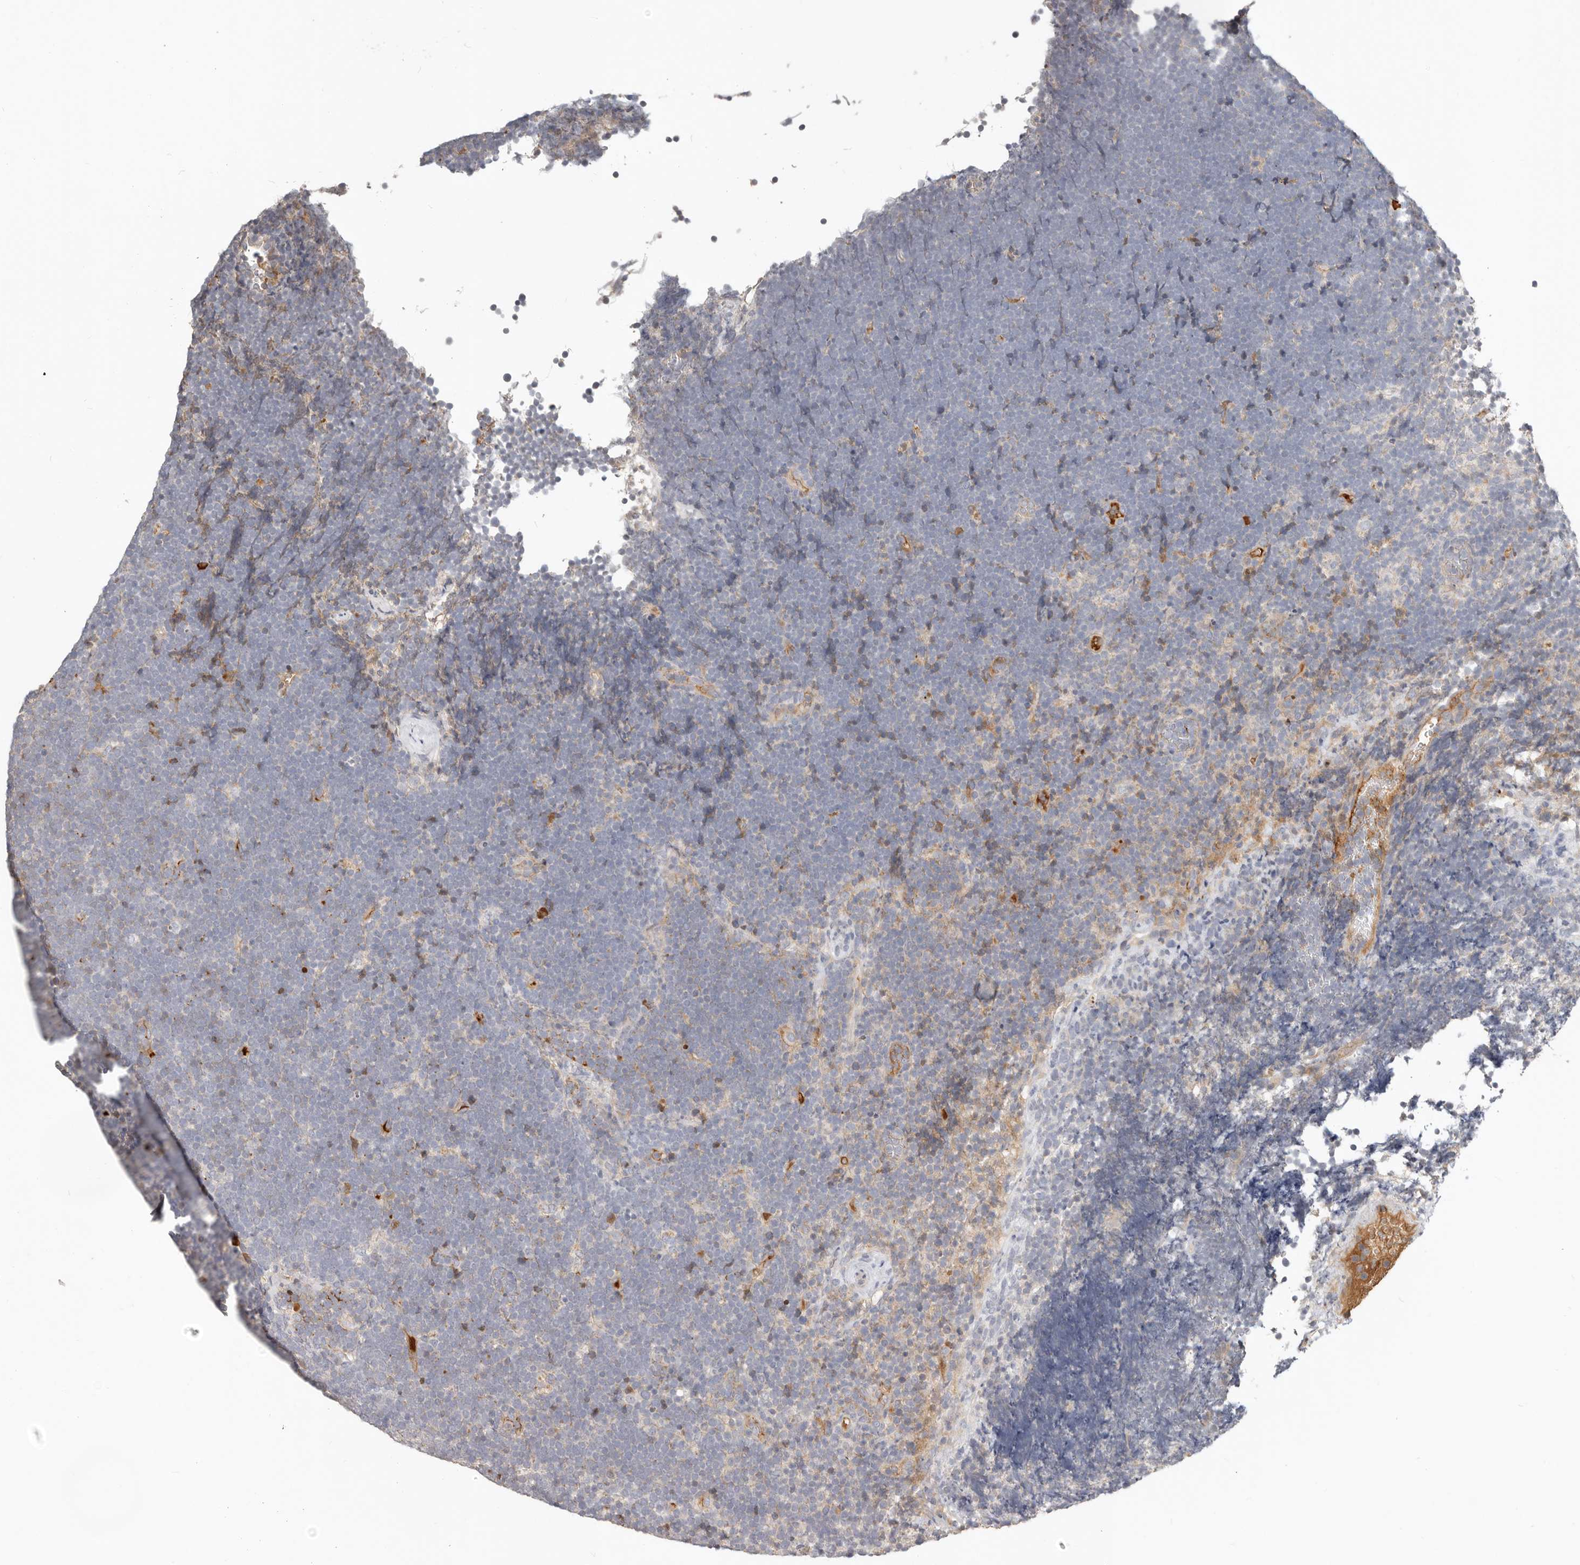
{"staining": {"intensity": "negative", "quantity": "none", "location": "none"}, "tissue": "lymphoma", "cell_type": "Tumor cells", "image_type": "cancer", "snomed": [{"axis": "morphology", "description": "Malignant lymphoma, non-Hodgkin's type, High grade"}, {"axis": "topography", "description": "Lymph node"}], "caption": "Immunohistochemical staining of malignant lymphoma, non-Hodgkin's type (high-grade) reveals no significant positivity in tumor cells. (Brightfield microscopy of DAB (3,3'-diaminobenzidine) immunohistochemistry at high magnification).", "gene": "MTFR2", "patient": {"sex": "male", "age": 13}}